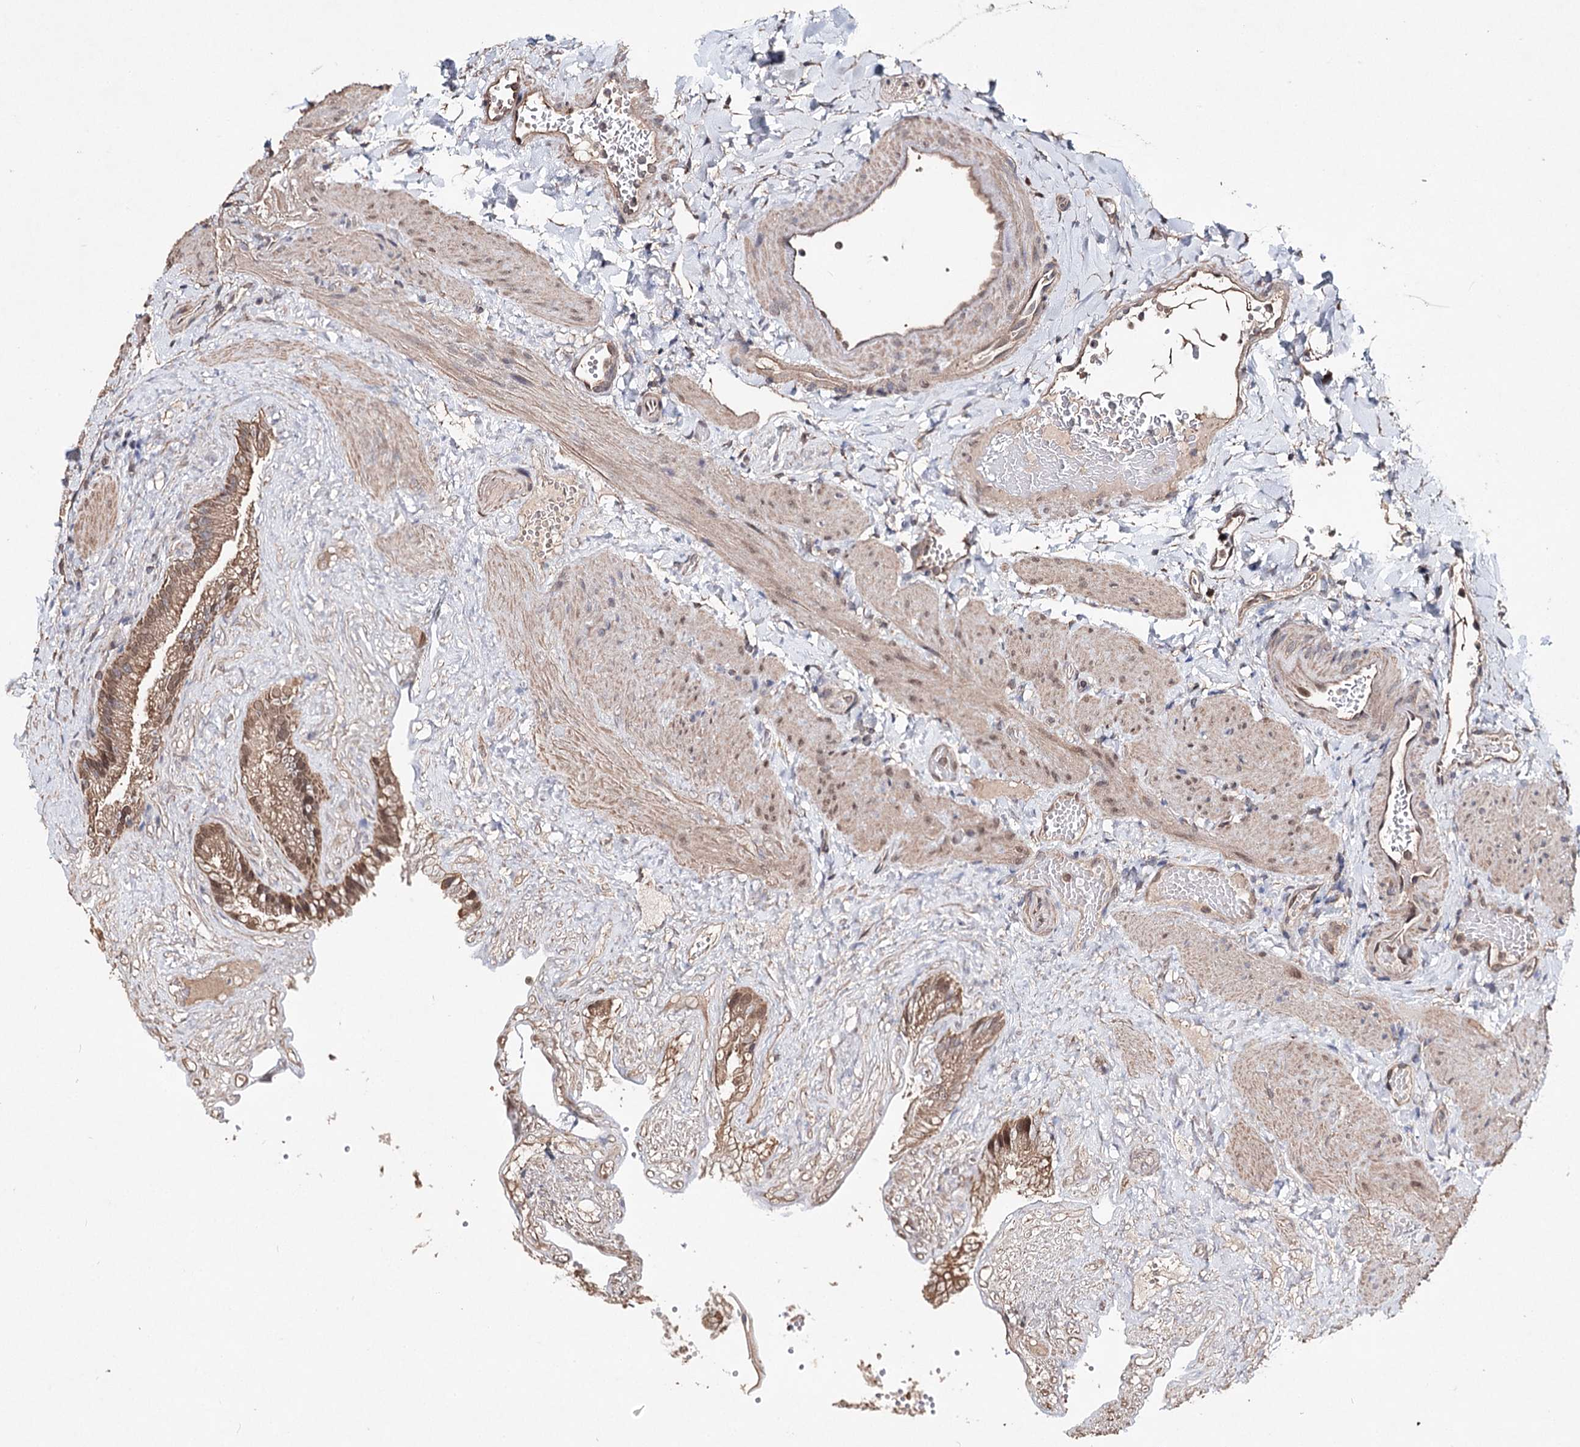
{"staining": {"intensity": "moderate", "quantity": ">75%", "location": "cytoplasmic/membranous"}, "tissue": "gallbladder", "cell_type": "Glandular cells", "image_type": "normal", "snomed": [{"axis": "morphology", "description": "Normal tissue, NOS"}, {"axis": "topography", "description": "Gallbladder"}], "caption": "Benign gallbladder shows moderate cytoplasmic/membranous staining in about >75% of glandular cells, visualized by immunohistochemistry. Immunohistochemistry stains the protein of interest in brown and the nuclei are stained blue.", "gene": "NOPCHAP1", "patient": {"sex": "female", "age": 30}}